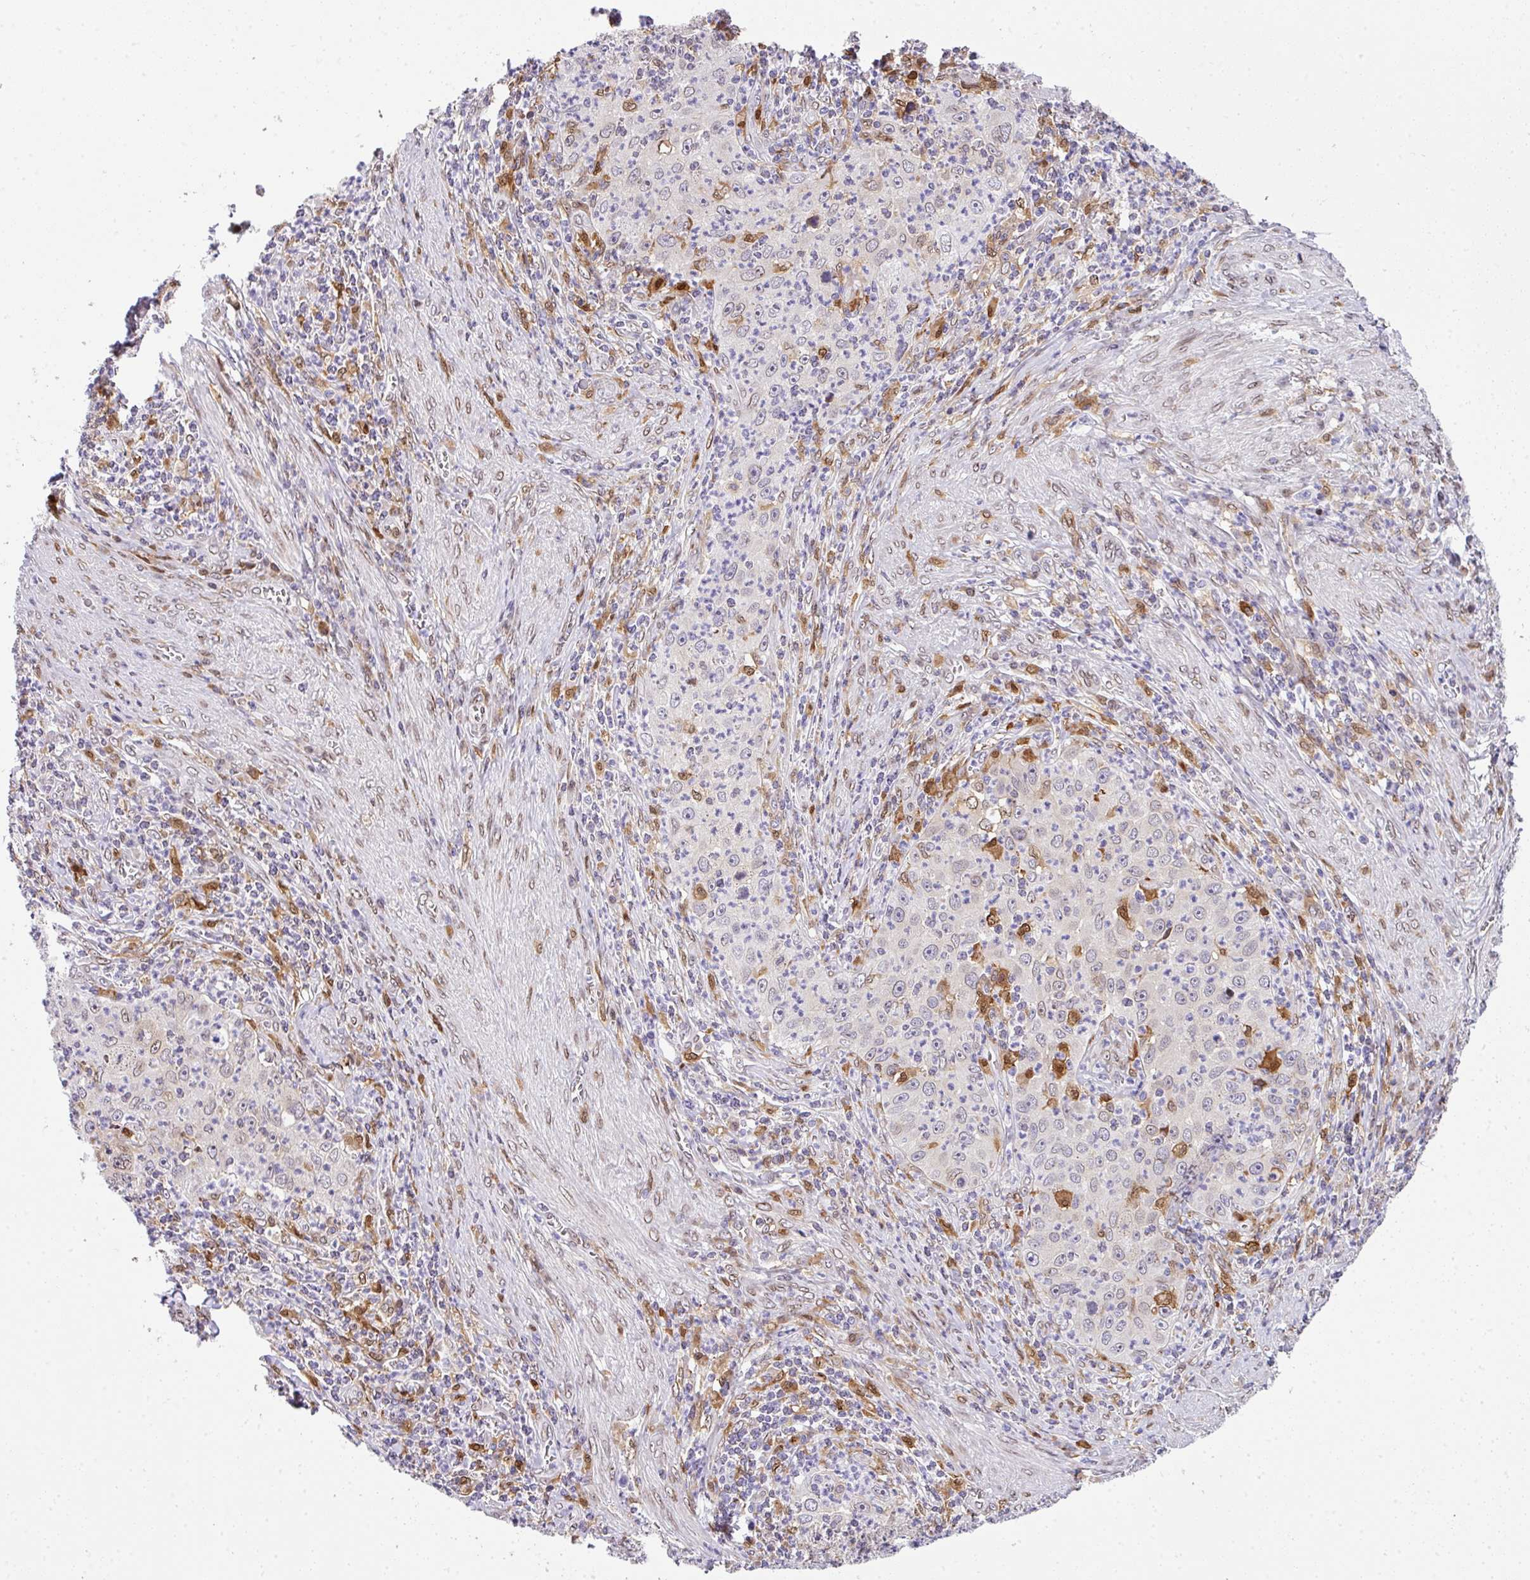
{"staining": {"intensity": "moderate", "quantity": "<25%", "location": "nuclear"}, "tissue": "cervical cancer", "cell_type": "Tumor cells", "image_type": "cancer", "snomed": [{"axis": "morphology", "description": "Squamous cell carcinoma, NOS"}, {"axis": "topography", "description": "Cervix"}], "caption": "Moderate nuclear protein staining is seen in approximately <25% of tumor cells in cervical cancer (squamous cell carcinoma).", "gene": "PLK1", "patient": {"sex": "female", "age": 30}}